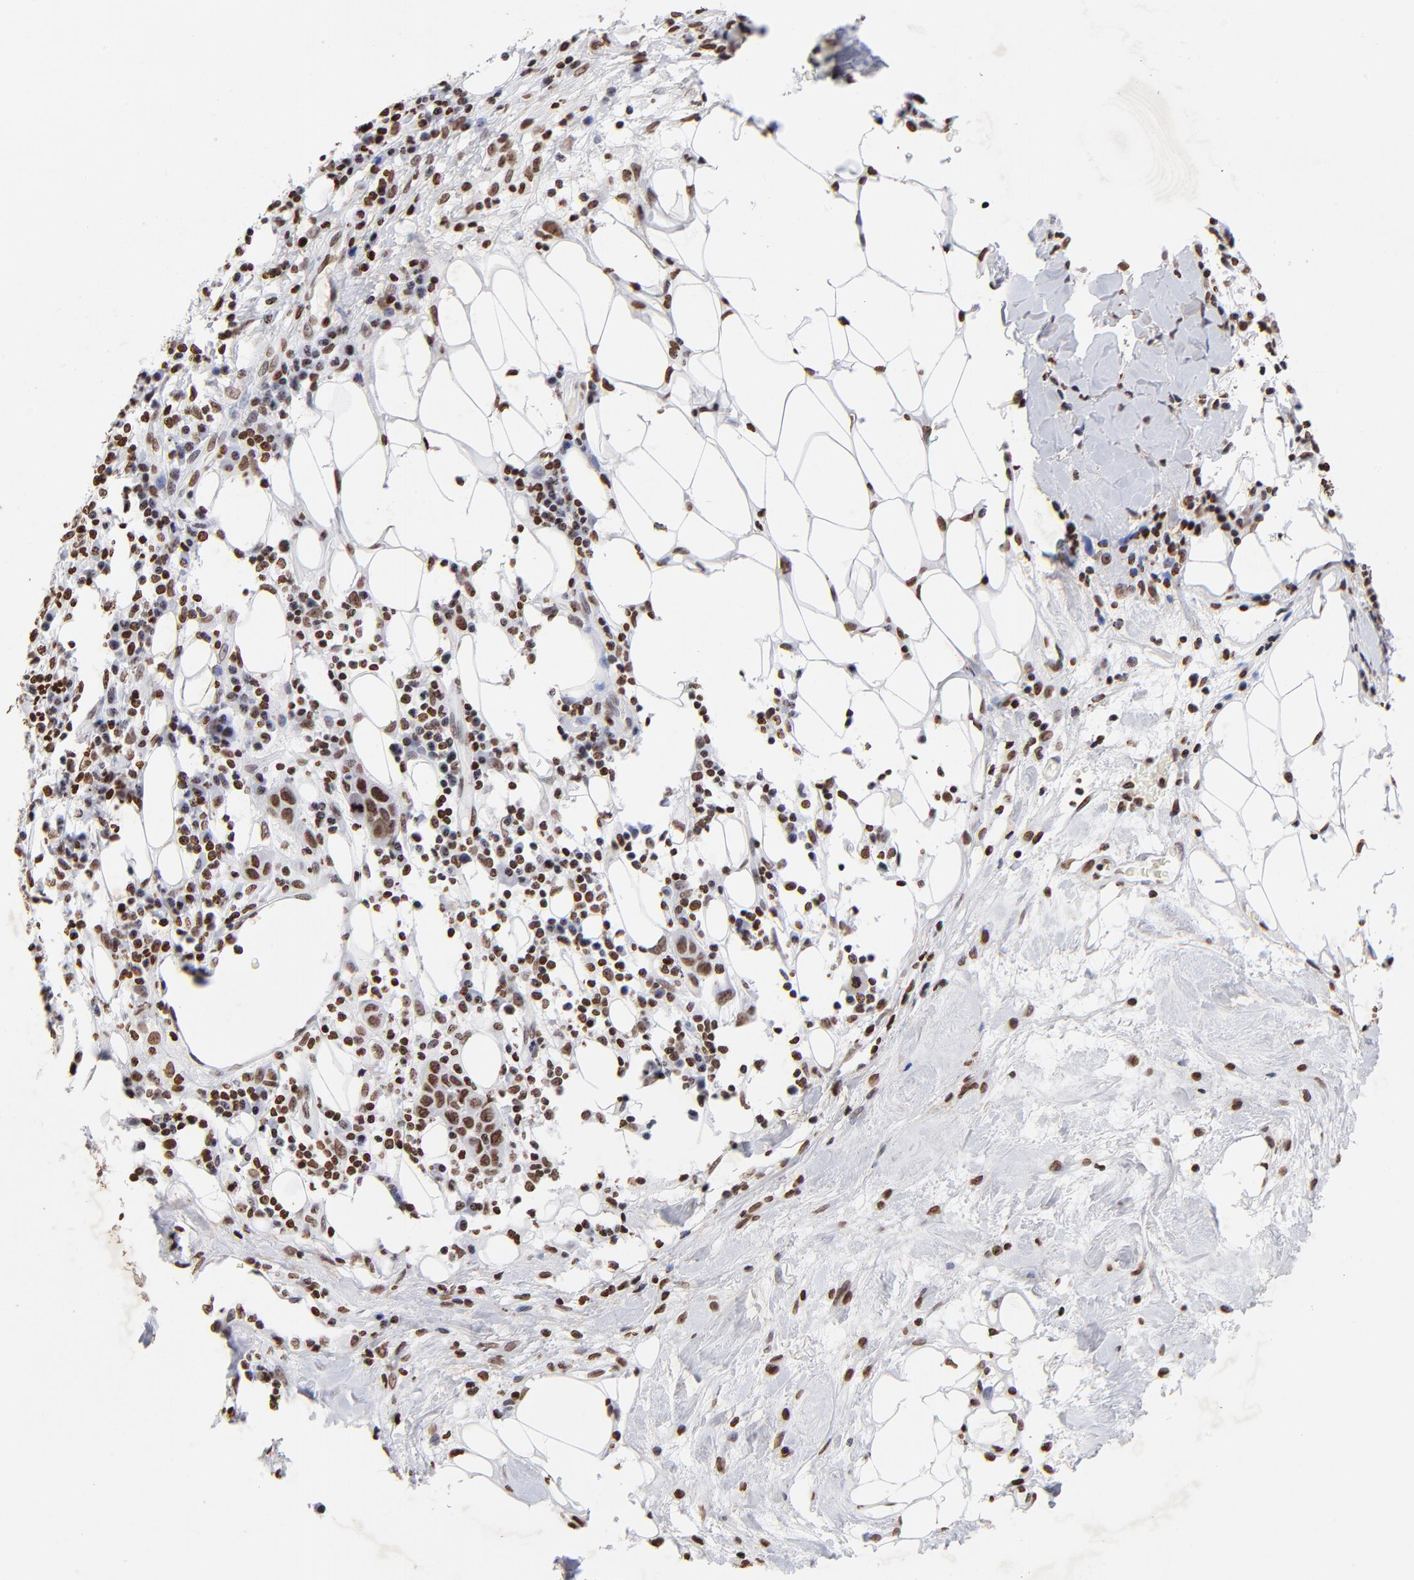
{"staining": {"intensity": "strong", "quantity": ">75%", "location": "nuclear"}, "tissue": "skin cancer", "cell_type": "Tumor cells", "image_type": "cancer", "snomed": [{"axis": "morphology", "description": "Squamous cell carcinoma, NOS"}, {"axis": "topography", "description": "Skin"}], "caption": "The micrograph exhibits immunohistochemical staining of squamous cell carcinoma (skin). There is strong nuclear staining is present in approximately >75% of tumor cells. (DAB (3,3'-diaminobenzidine) IHC with brightfield microscopy, high magnification).", "gene": "FBH1", "patient": {"sex": "male", "age": 84}}